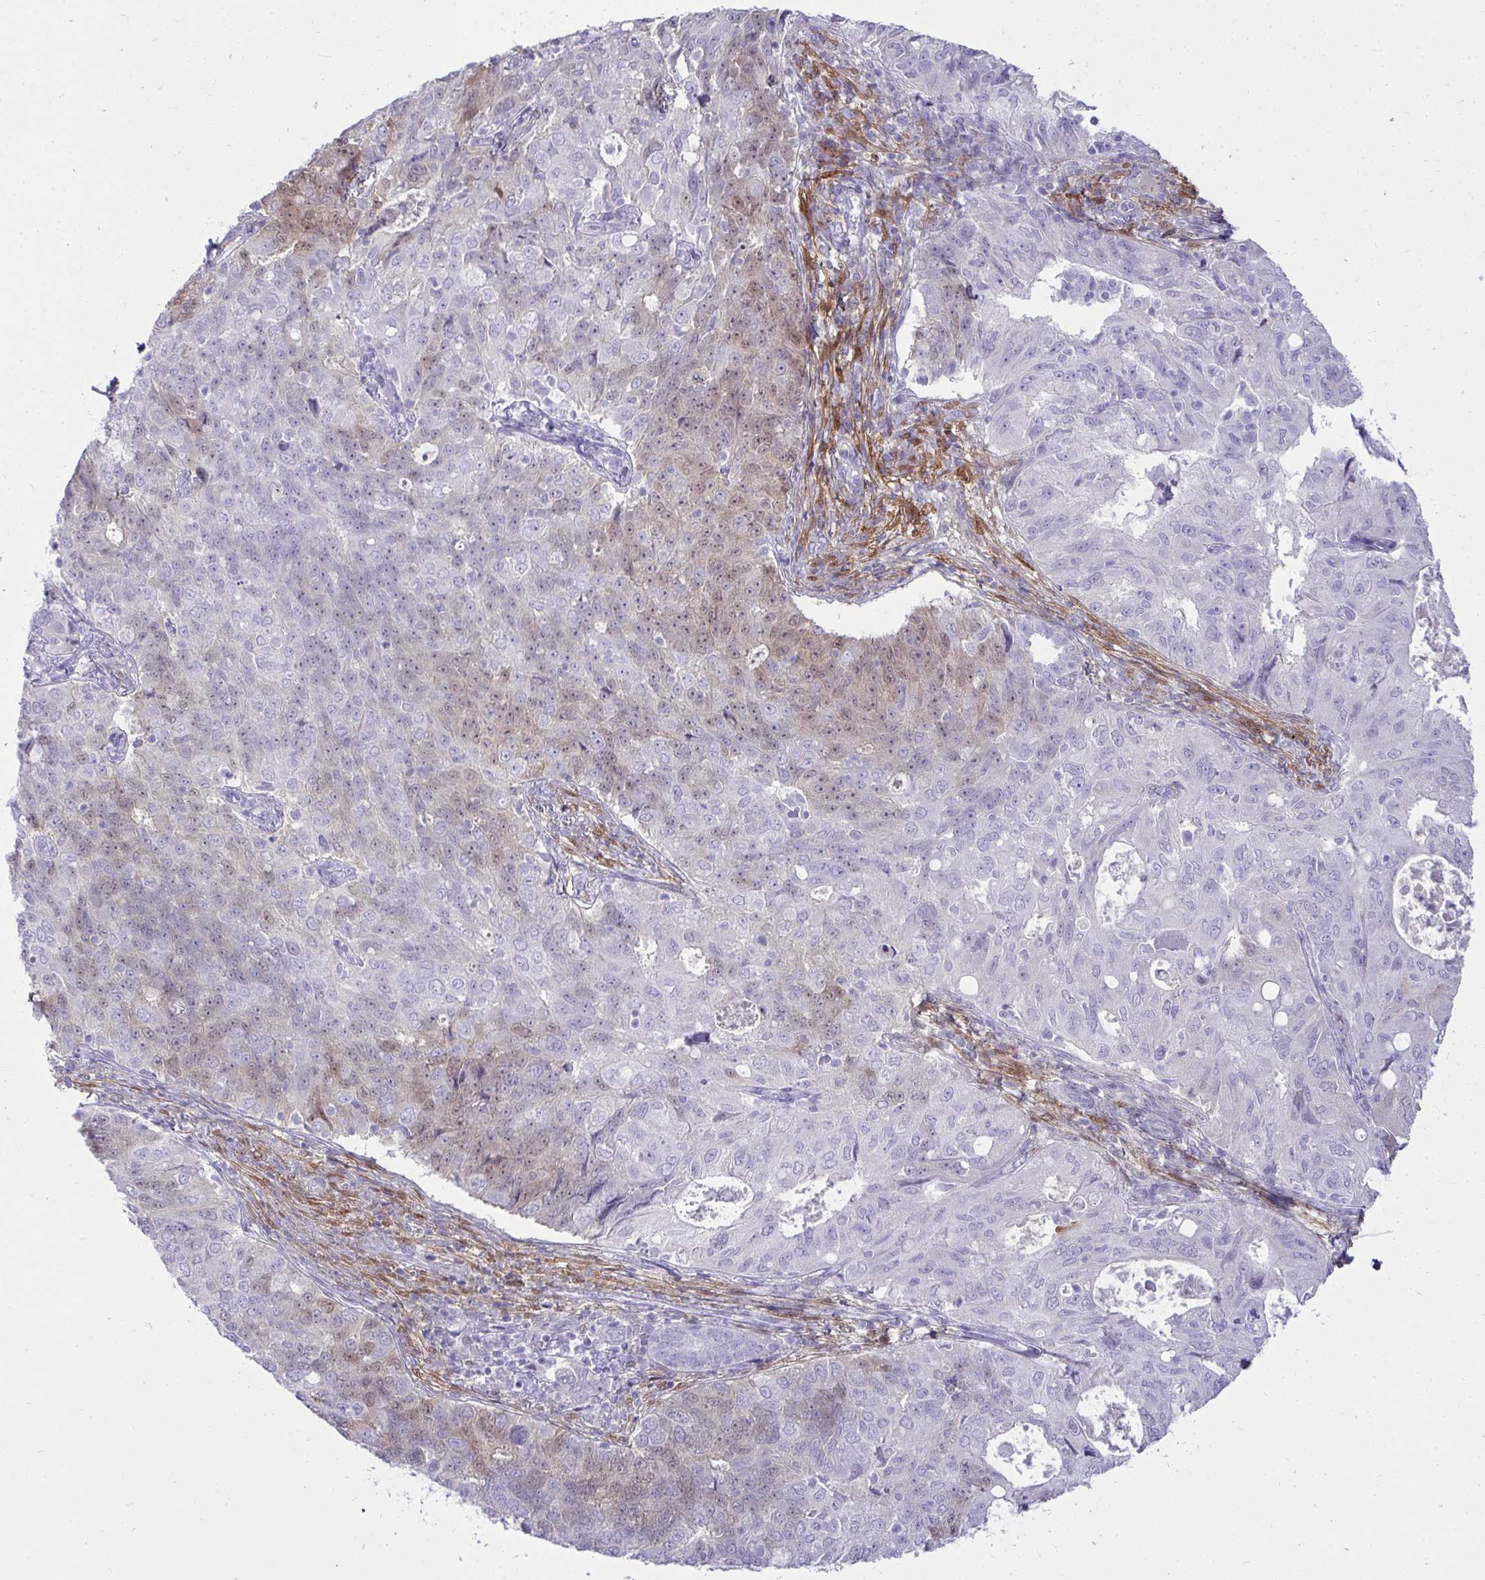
{"staining": {"intensity": "weak", "quantity": "<25%", "location": "cytoplasmic/membranous,nuclear"}, "tissue": "endometrial cancer", "cell_type": "Tumor cells", "image_type": "cancer", "snomed": [{"axis": "morphology", "description": "Adenocarcinoma, NOS"}, {"axis": "topography", "description": "Endometrium"}], "caption": "Immunohistochemistry (IHC) histopathology image of neoplastic tissue: human endometrial cancer stained with DAB demonstrates no significant protein staining in tumor cells. Nuclei are stained in blue.", "gene": "HSPB6", "patient": {"sex": "female", "age": 43}}